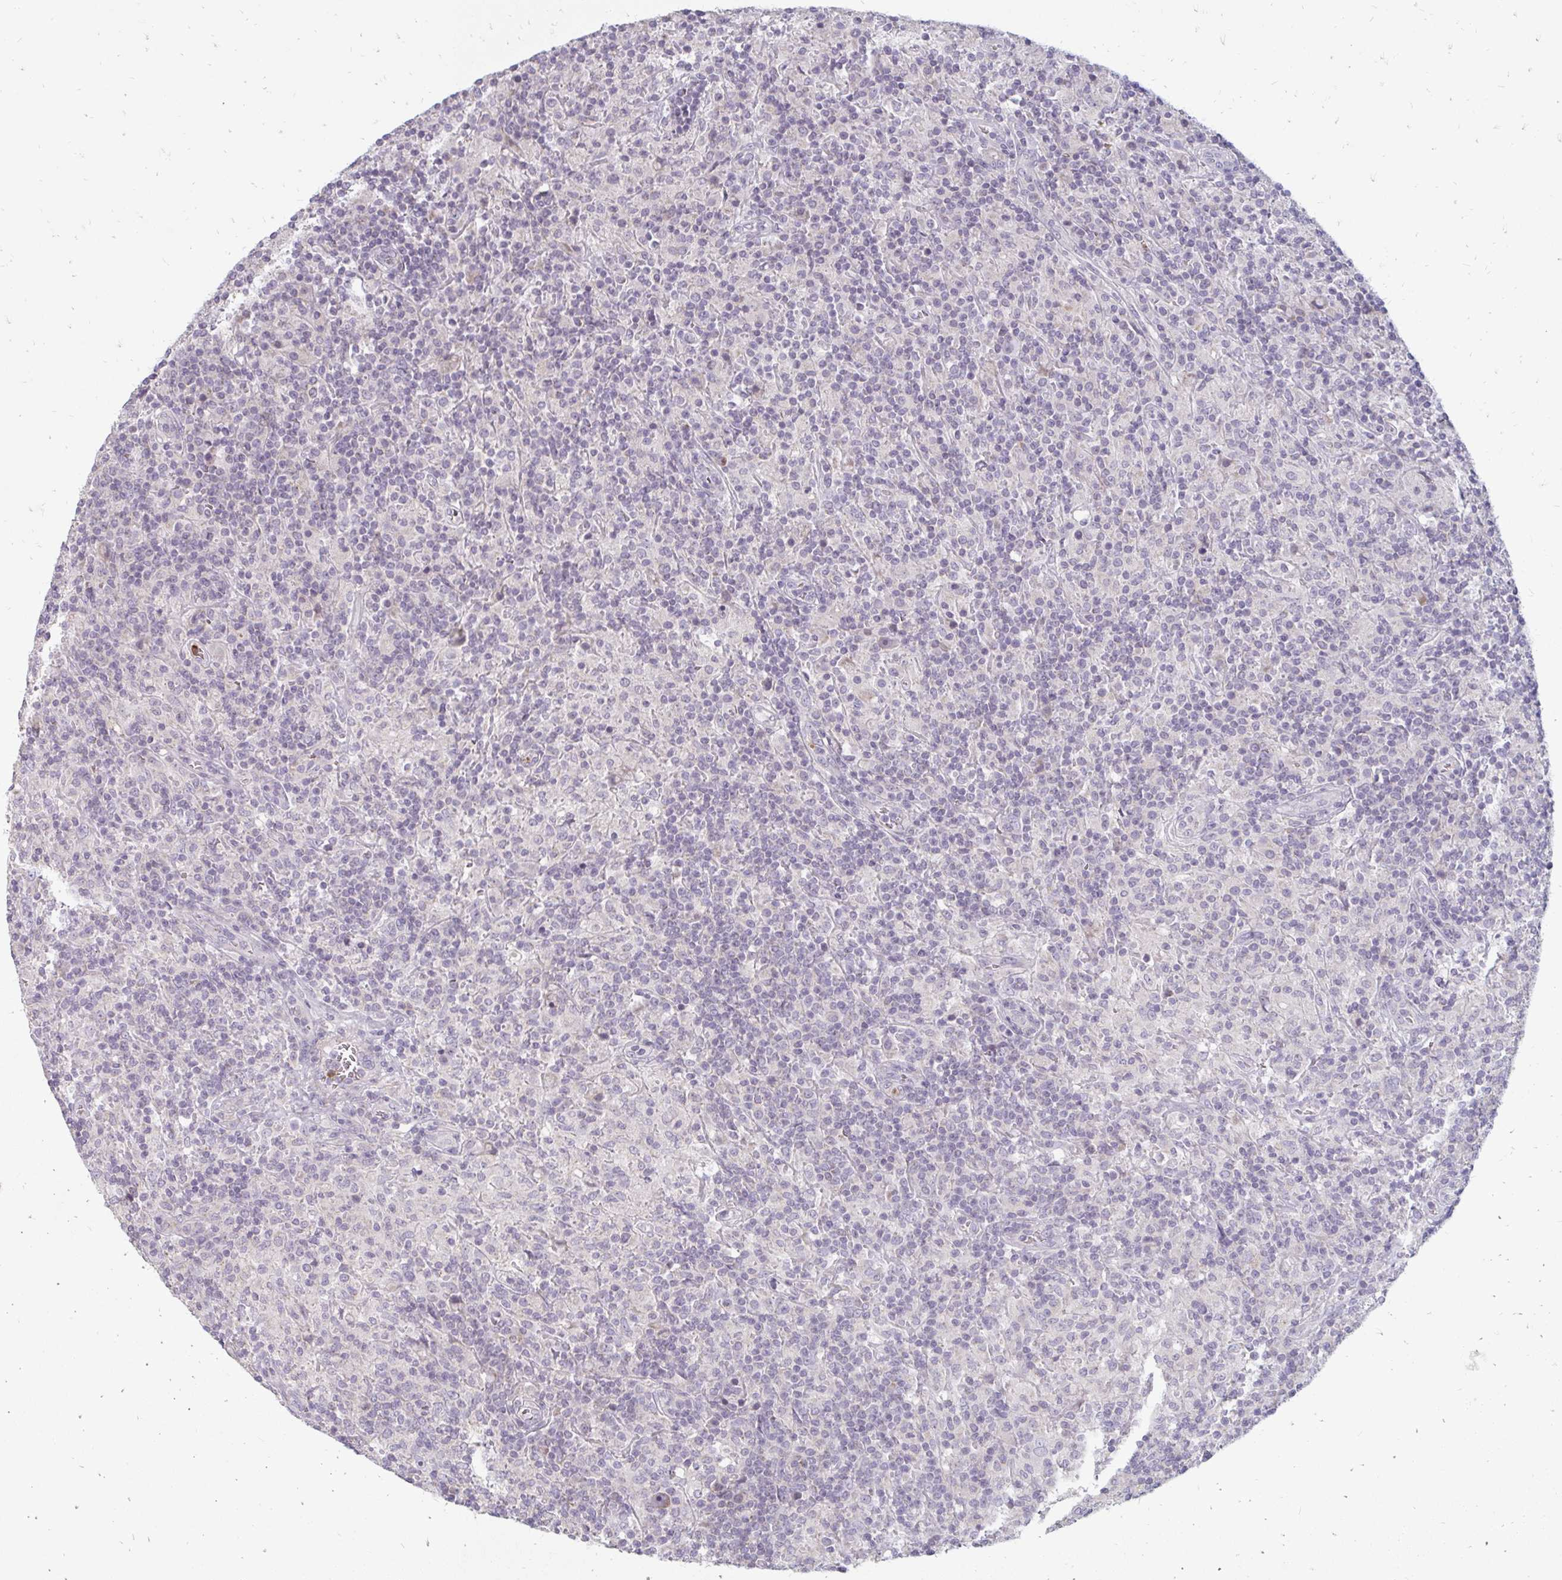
{"staining": {"intensity": "negative", "quantity": "none", "location": "none"}, "tissue": "lymphoma", "cell_type": "Tumor cells", "image_type": "cancer", "snomed": [{"axis": "morphology", "description": "Hodgkin's disease, NOS"}, {"axis": "topography", "description": "Lymph node"}], "caption": "High power microscopy photomicrograph of an immunohistochemistry (IHC) image of lymphoma, revealing no significant expression in tumor cells.", "gene": "RAB33A", "patient": {"sex": "male", "age": 70}}